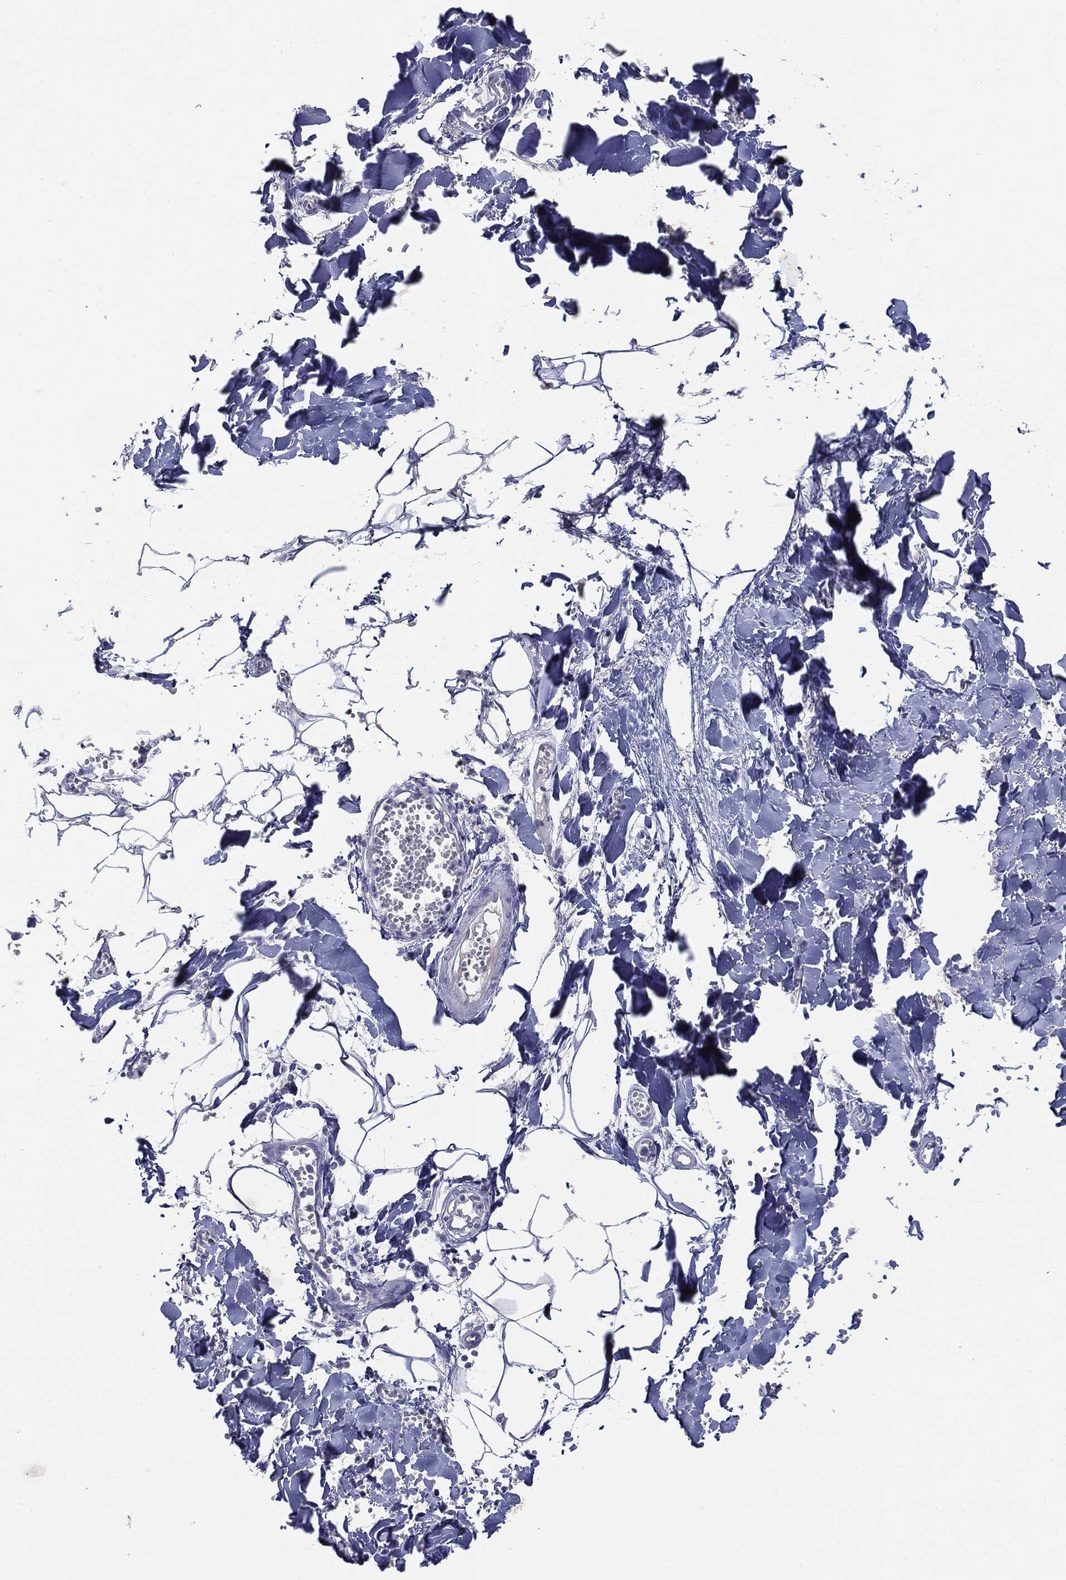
{"staining": {"intensity": "negative", "quantity": "none", "location": "none"}, "tissue": "adipose tissue", "cell_type": "Adipocytes", "image_type": "normal", "snomed": [{"axis": "morphology", "description": "Normal tissue, NOS"}, {"axis": "morphology", "description": "Squamous cell carcinoma, NOS"}, {"axis": "topography", "description": "Cartilage tissue"}, {"axis": "topography", "description": "Lung"}], "caption": "The micrograph reveals no staining of adipocytes in benign adipose tissue. Brightfield microscopy of immunohistochemistry stained with DAB (brown) and hematoxylin (blue), captured at high magnification.", "gene": "CGB1", "patient": {"sex": "male", "age": 66}}